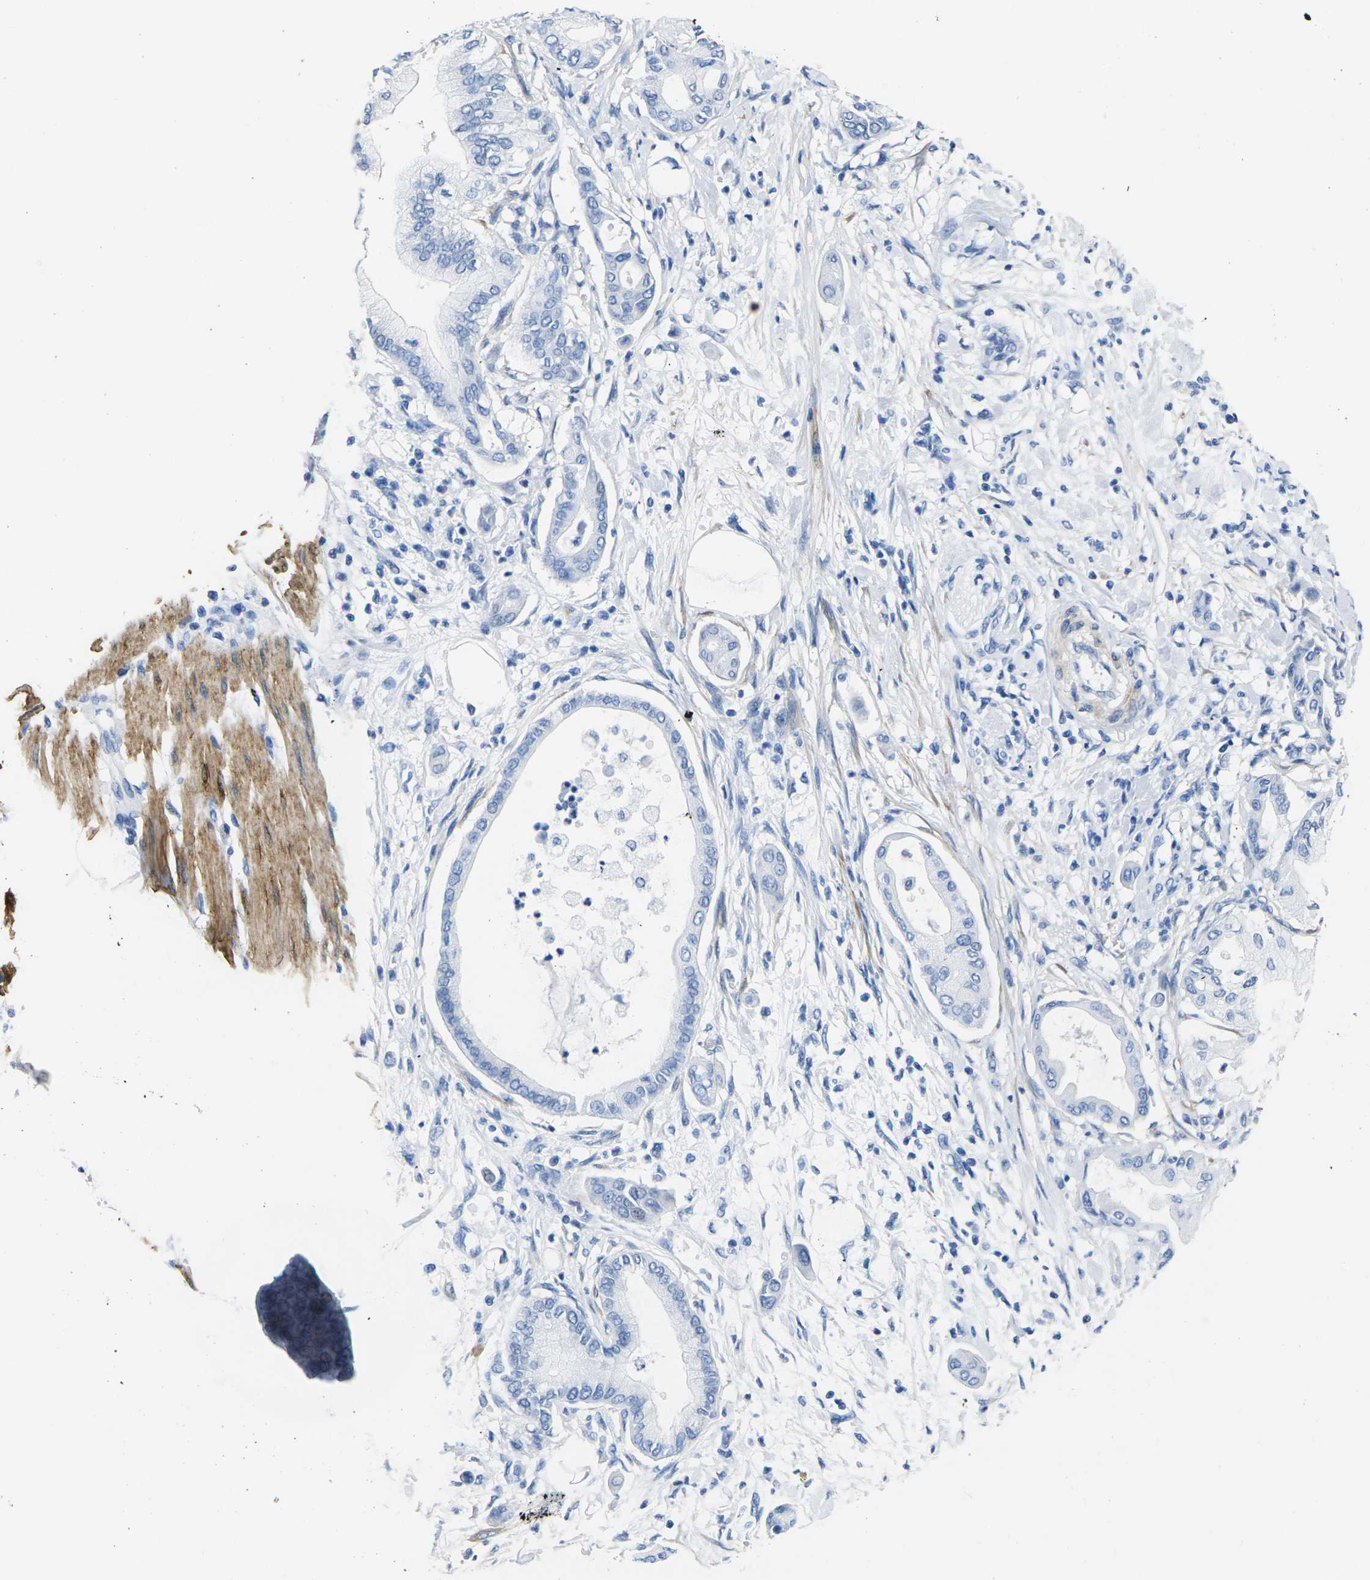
{"staining": {"intensity": "negative", "quantity": "none", "location": "none"}, "tissue": "pancreatic cancer", "cell_type": "Tumor cells", "image_type": "cancer", "snomed": [{"axis": "morphology", "description": "Adenocarcinoma, NOS"}, {"axis": "morphology", "description": "Adenocarcinoma, metastatic, NOS"}, {"axis": "topography", "description": "Lymph node"}, {"axis": "topography", "description": "Pancreas"}, {"axis": "topography", "description": "Duodenum"}], "caption": "Immunohistochemistry (IHC) image of pancreatic cancer (adenocarcinoma) stained for a protein (brown), which shows no positivity in tumor cells.", "gene": "CNN1", "patient": {"sex": "female", "age": 64}}